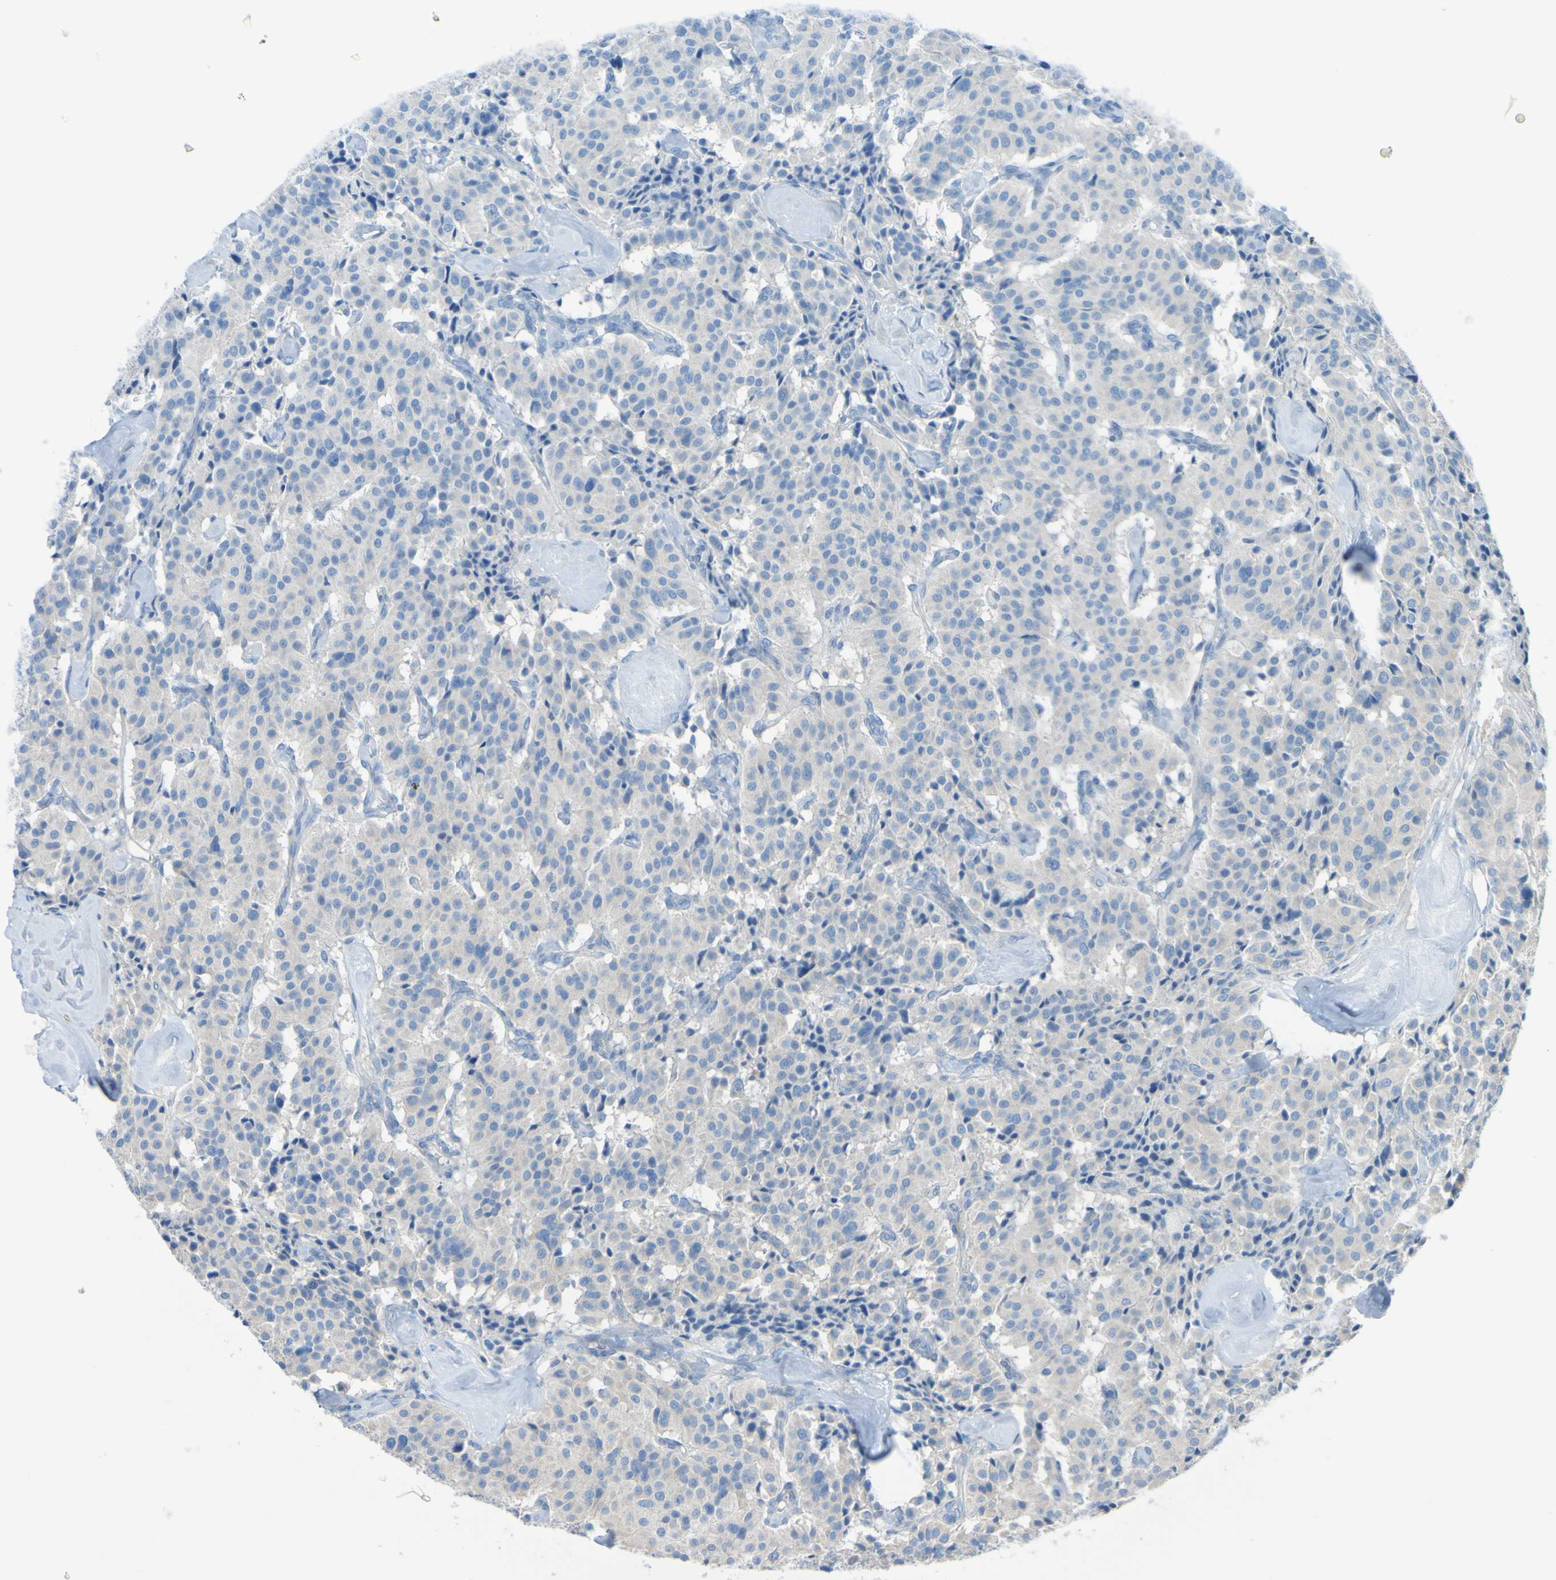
{"staining": {"intensity": "negative", "quantity": "none", "location": "none"}, "tissue": "carcinoid", "cell_type": "Tumor cells", "image_type": "cancer", "snomed": [{"axis": "morphology", "description": "Carcinoid, malignant, NOS"}, {"axis": "topography", "description": "Lung"}], "caption": "Carcinoid stained for a protein using immunohistochemistry (IHC) shows no staining tumor cells.", "gene": "NPRL3", "patient": {"sex": "male", "age": 30}}